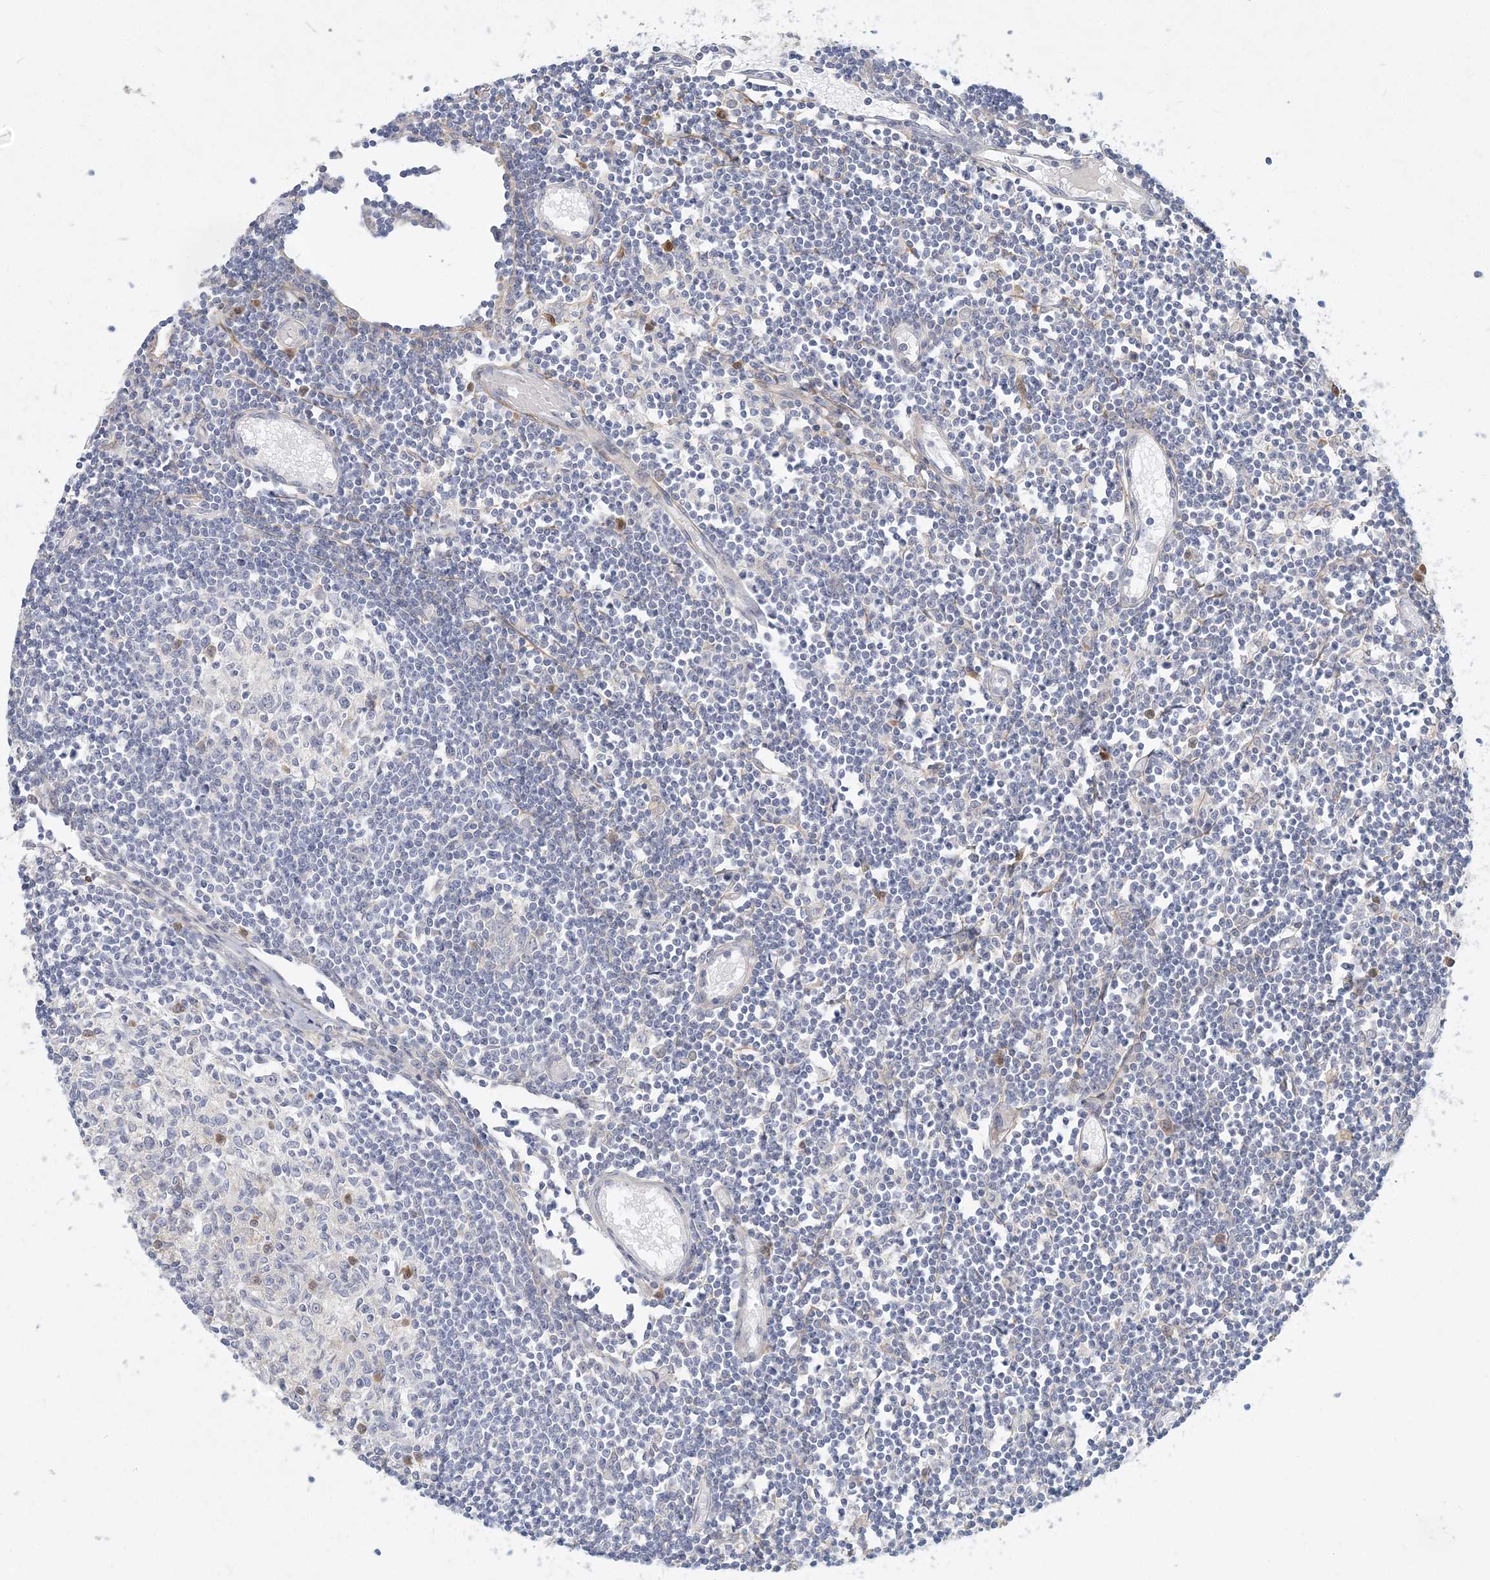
{"staining": {"intensity": "negative", "quantity": "none", "location": "none"}, "tissue": "lymph node", "cell_type": "Germinal center cells", "image_type": "normal", "snomed": [{"axis": "morphology", "description": "Normal tissue, NOS"}, {"axis": "topography", "description": "Lymph node"}], "caption": "A photomicrograph of lymph node stained for a protein demonstrates no brown staining in germinal center cells. Nuclei are stained in blue.", "gene": "GMPPA", "patient": {"sex": "female", "age": 11}}